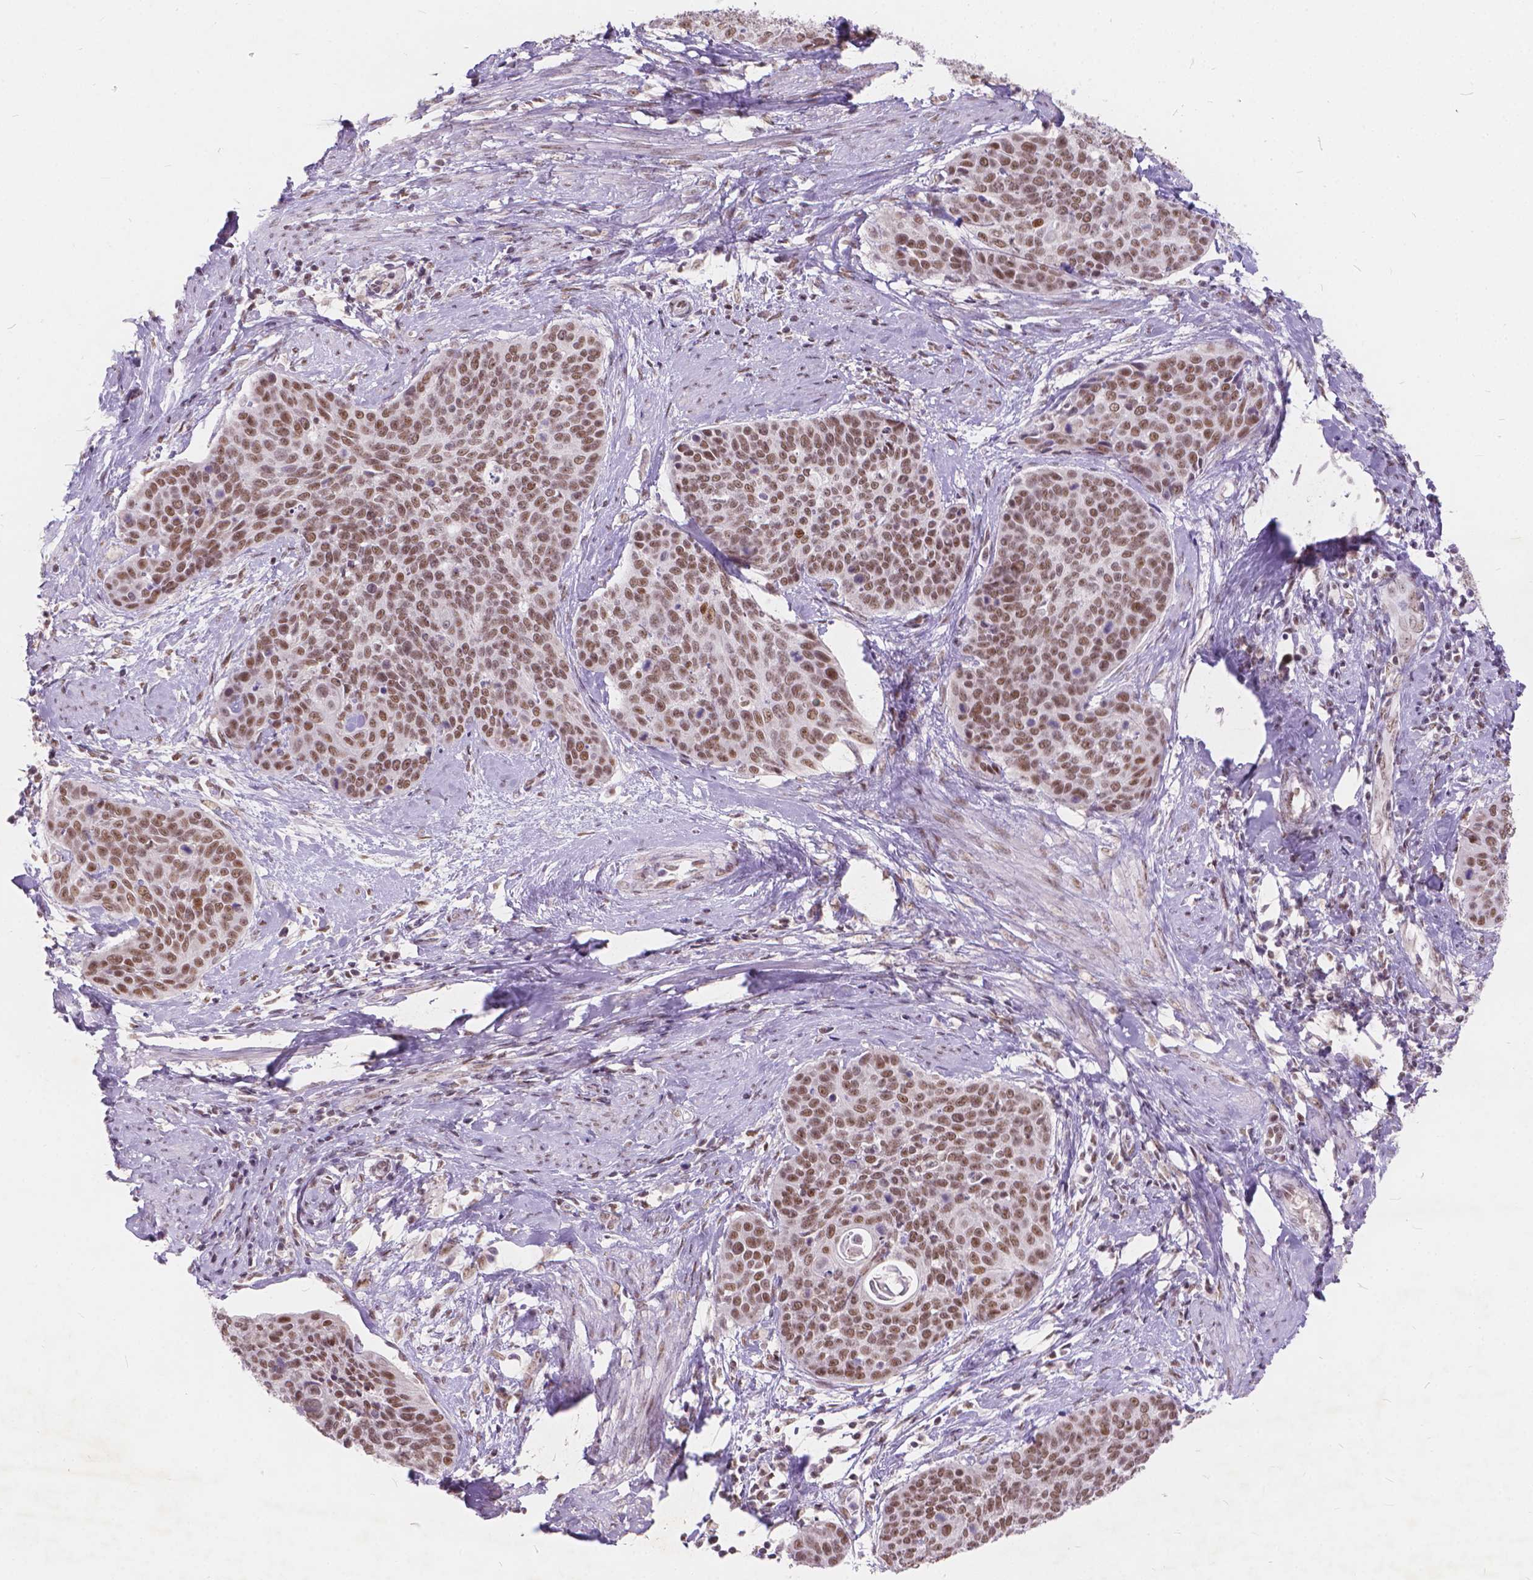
{"staining": {"intensity": "moderate", "quantity": ">75%", "location": "nuclear"}, "tissue": "cervical cancer", "cell_type": "Tumor cells", "image_type": "cancer", "snomed": [{"axis": "morphology", "description": "Squamous cell carcinoma, NOS"}, {"axis": "topography", "description": "Cervix"}], "caption": "Moderate nuclear positivity is seen in about >75% of tumor cells in squamous cell carcinoma (cervical).", "gene": "FAM53A", "patient": {"sex": "female", "age": 69}}